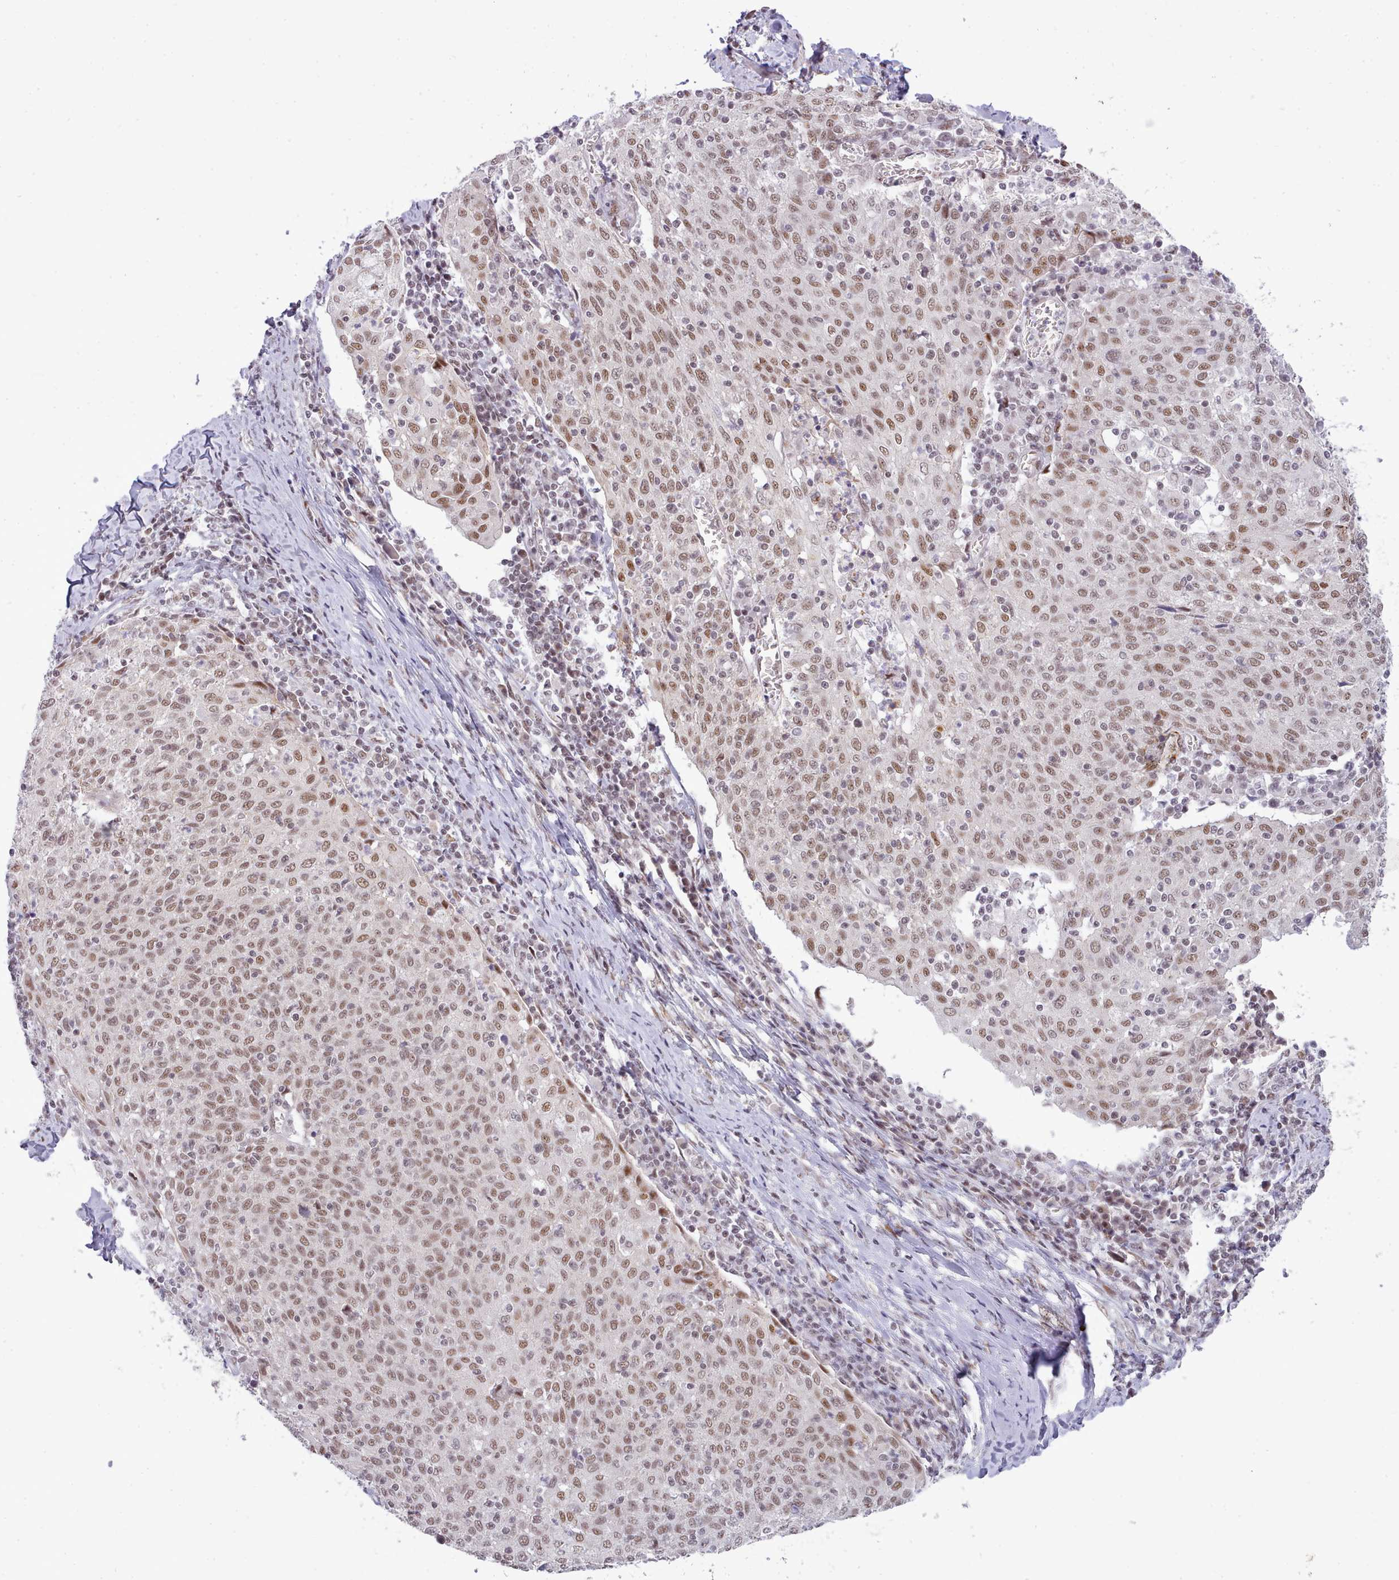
{"staining": {"intensity": "moderate", "quantity": ">75%", "location": "nuclear"}, "tissue": "cervical cancer", "cell_type": "Tumor cells", "image_type": "cancer", "snomed": [{"axis": "morphology", "description": "Squamous cell carcinoma, NOS"}, {"axis": "topography", "description": "Cervix"}], "caption": "Cervical cancer (squamous cell carcinoma) was stained to show a protein in brown. There is medium levels of moderate nuclear positivity in about >75% of tumor cells.", "gene": "RFX1", "patient": {"sex": "female", "age": 52}}